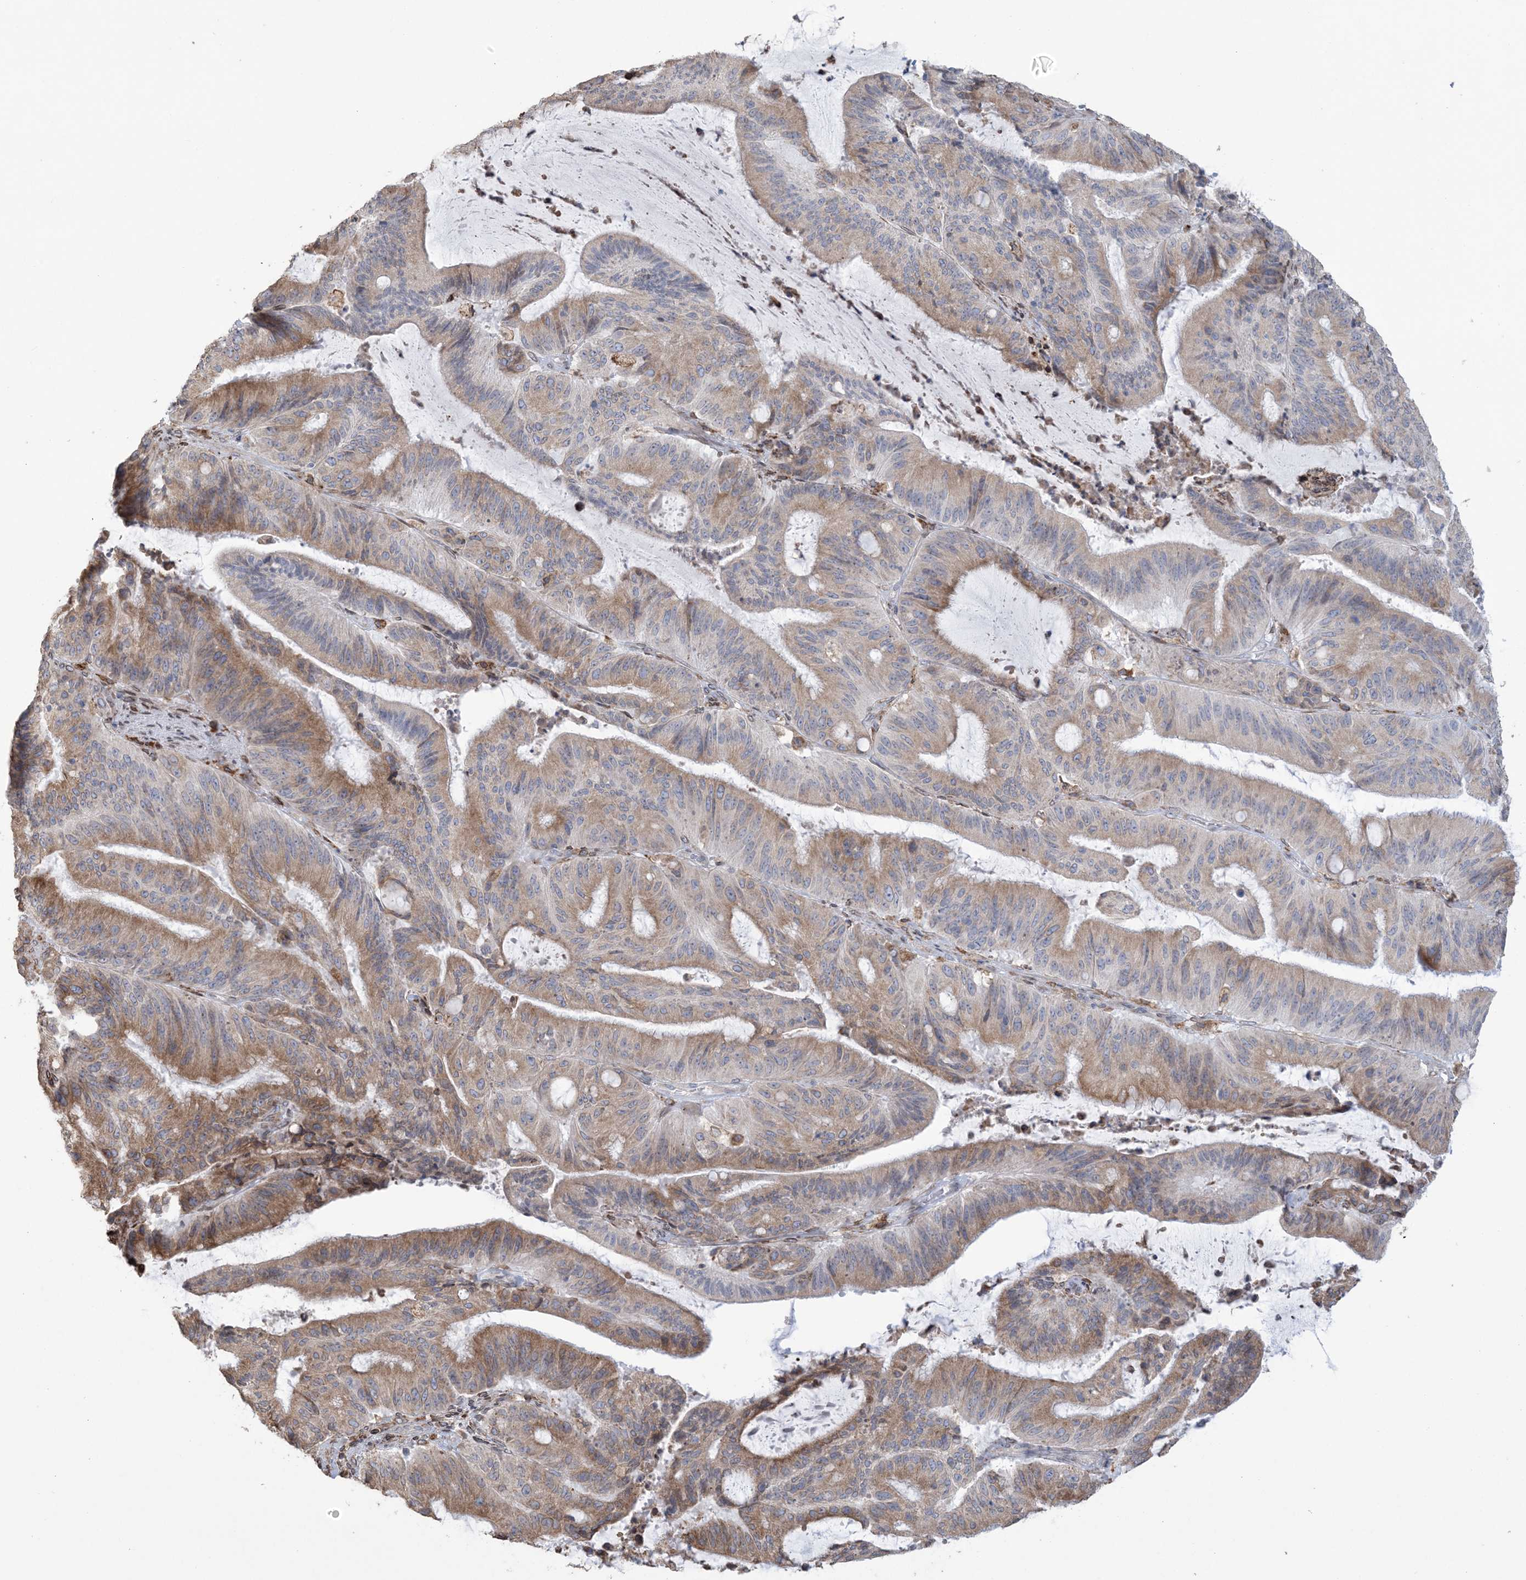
{"staining": {"intensity": "moderate", "quantity": "25%-75%", "location": "cytoplasmic/membranous"}, "tissue": "liver cancer", "cell_type": "Tumor cells", "image_type": "cancer", "snomed": [{"axis": "morphology", "description": "Normal tissue, NOS"}, {"axis": "morphology", "description": "Cholangiocarcinoma"}, {"axis": "topography", "description": "Liver"}, {"axis": "topography", "description": "Peripheral nerve tissue"}], "caption": "This is a histology image of IHC staining of cholangiocarcinoma (liver), which shows moderate positivity in the cytoplasmic/membranous of tumor cells.", "gene": "SHANK1", "patient": {"sex": "female", "age": 73}}